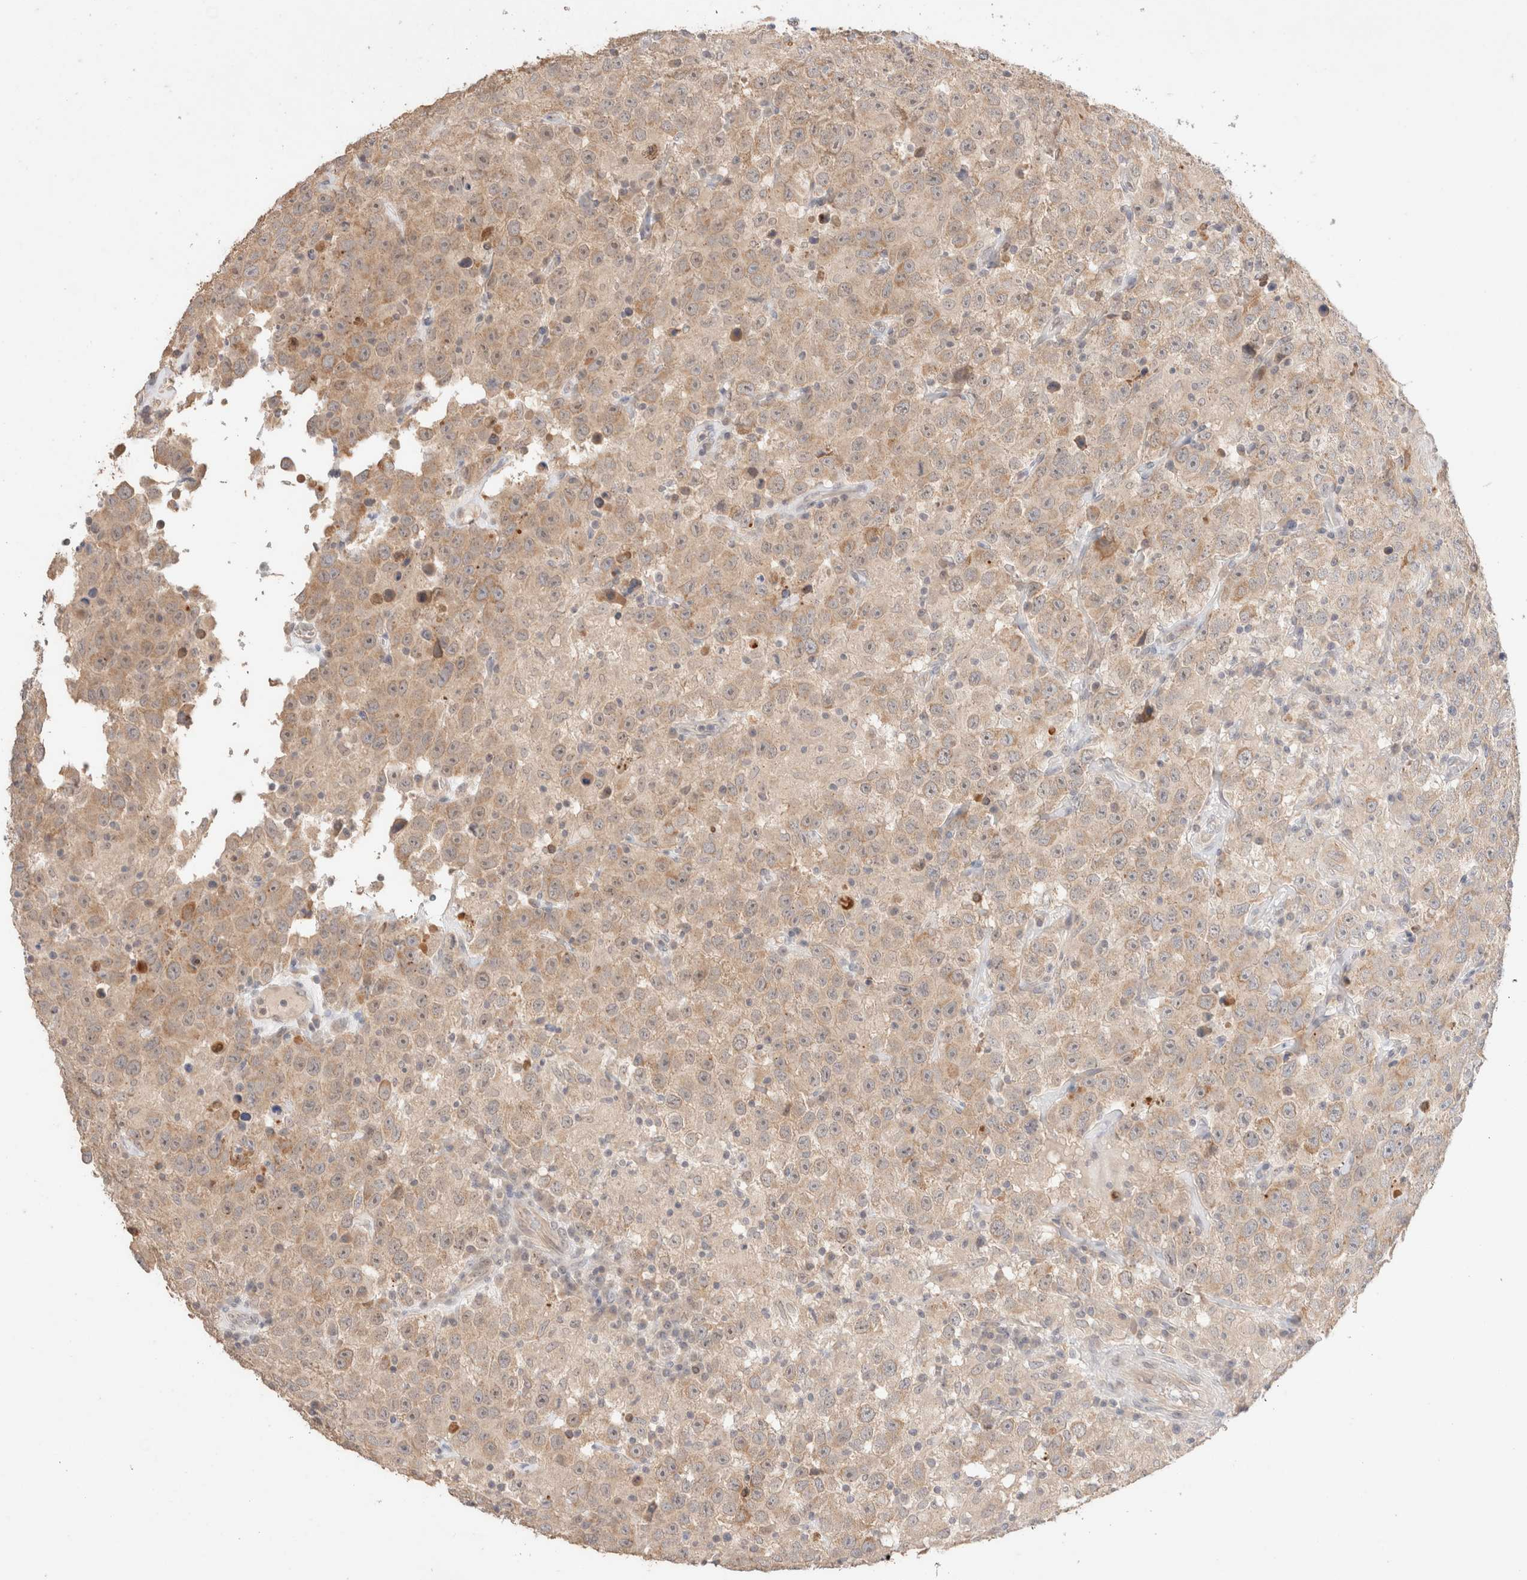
{"staining": {"intensity": "weak", "quantity": ">75%", "location": "cytoplasmic/membranous"}, "tissue": "testis cancer", "cell_type": "Tumor cells", "image_type": "cancer", "snomed": [{"axis": "morphology", "description": "Seminoma, NOS"}, {"axis": "topography", "description": "Testis"}], "caption": "Weak cytoplasmic/membranous protein staining is seen in approximately >75% of tumor cells in testis cancer (seminoma). (DAB (3,3'-diaminobenzidine) IHC with brightfield microscopy, high magnification).", "gene": "TRIM41", "patient": {"sex": "male", "age": 41}}